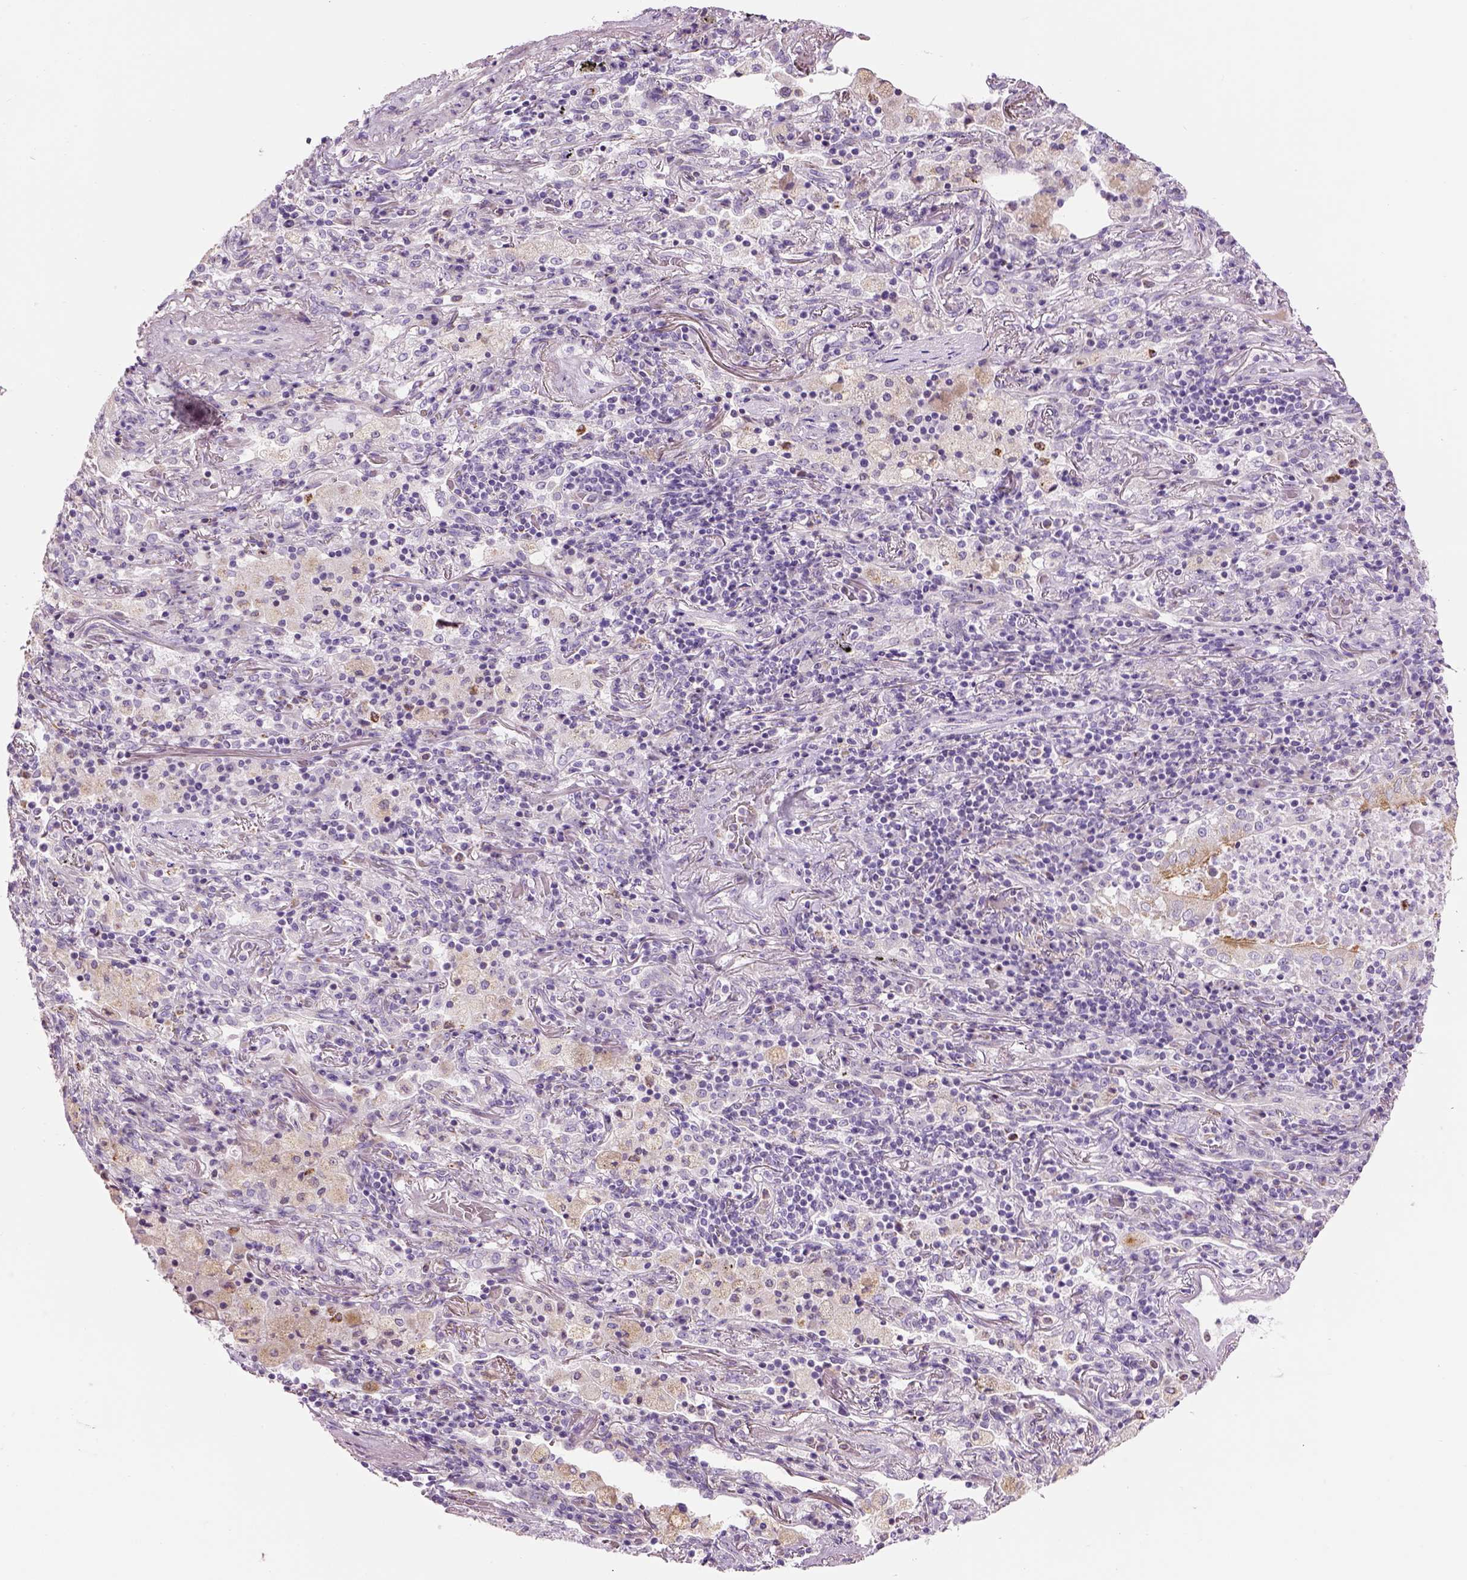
{"staining": {"intensity": "negative", "quantity": "none", "location": "none"}, "tissue": "lung cancer", "cell_type": "Tumor cells", "image_type": "cancer", "snomed": [{"axis": "morphology", "description": "Normal tissue, NOS"}, {"axis": "morphology", "description": "Squamous cell carcinoma, NOS"}, {"axis": "topography", "description": "Bronchus"}, {"axis": "topography", "description": "Lung"}], "caption": "An immunohistochemistry (IHC) photomicrograph of lung cancer is shown. There is no staining in tumor cells of lung cancer.", "gene": "IFT52", "patient": {"sex": "male", "age": 64}}